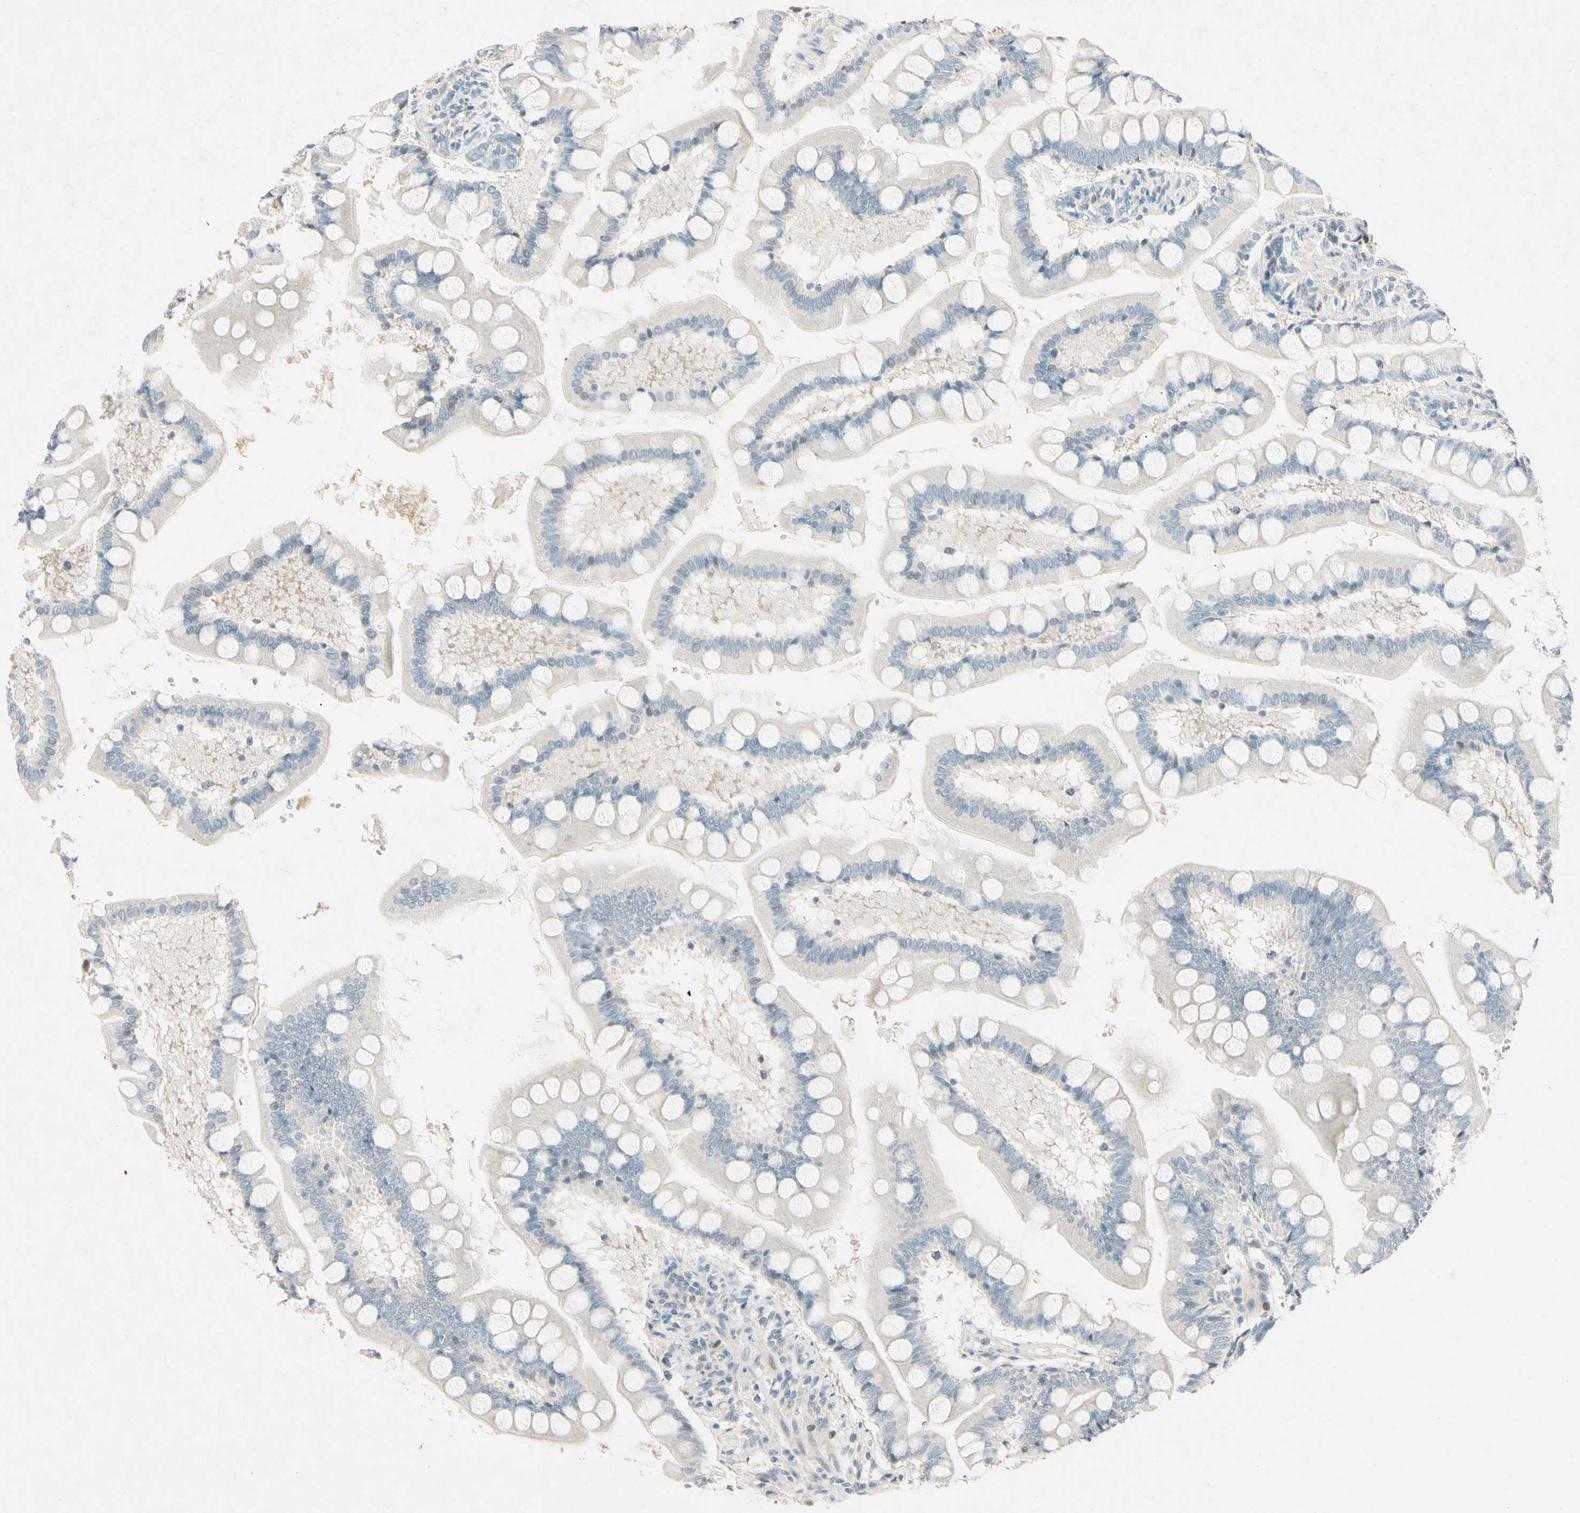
{"staining": {"intensity": "weak", "quantity": "25%-75%", "location": "cytoplasmic/membranous,nuclear"}, "tissue": "small intestine", "cell_type": "Glandular cells", "image_type": "normal", "snomed": [{"axis": "morphology", "description": "Normal tissue, NOS"}, {"axis": "topography", "description": "Small intestine"}], "caption": "Protein staining reveals weak cytoplasmic/membranous,nuclear expression in about 25%-75% of glandular cells in normal small intestine.", "gene": "HSPA1B", "patient": {"sex": "male", "age": 41}}